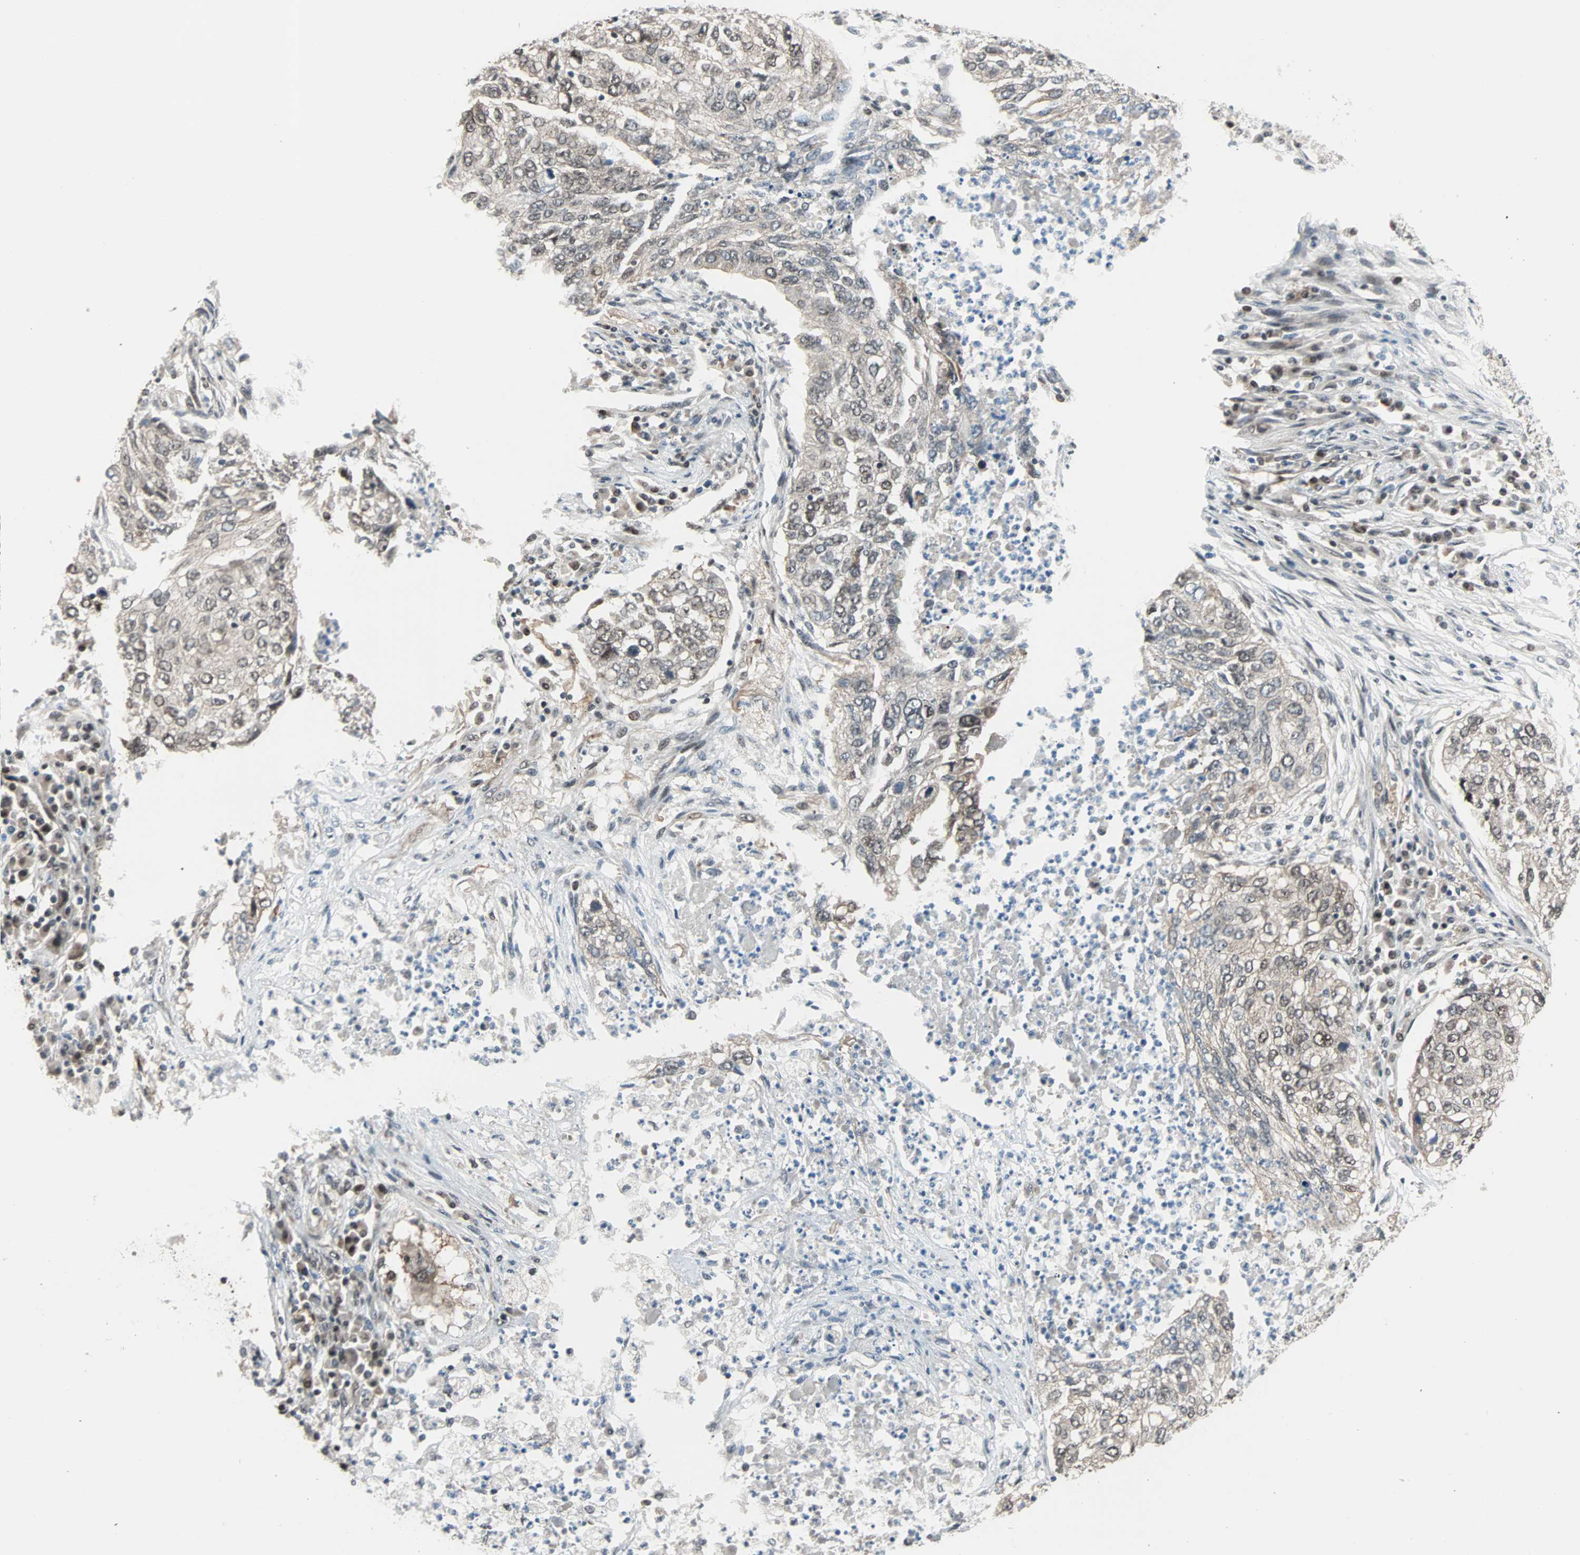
{"staining": {"intensity": "weak", "quantity": "<25%", "location": "cytoplasmic/membranous,nuclear"}, "tissue": "lung cancer", "cell_type": "Tumor cells", "image_type": "cancer", "snomed": [{"axis": "morphology", "description": "Squamous cell carcinoma, NOS"}, {"axis": "topography", "description": "Lung"}], "caption": "Immunohistochemistry (IHC) histopathology image of human squamous cell carcinoma (lung) stained for a protein (brown), which demonstrates no positivity in tumor cells.", "gene": "CBX4", "patient": {"sex": "female", "age": 63}}